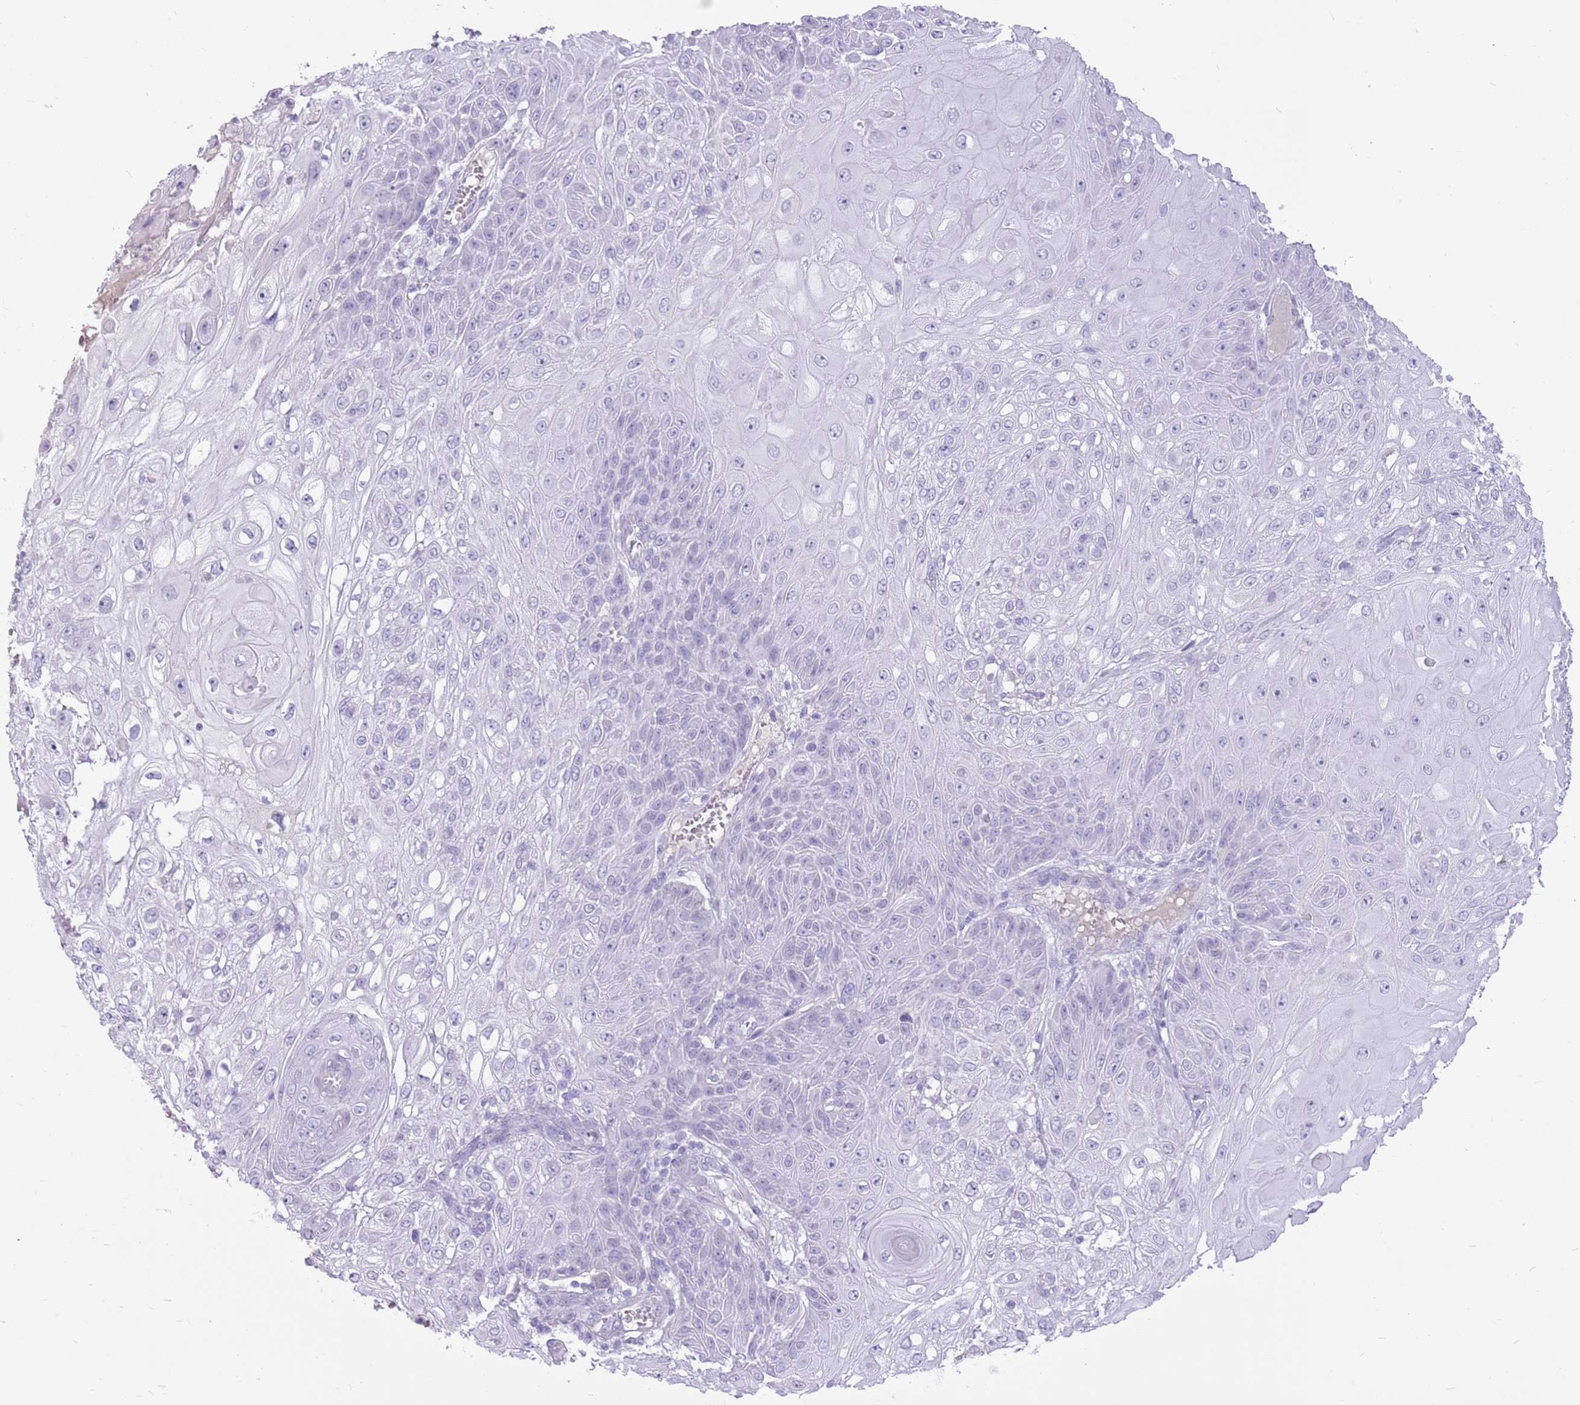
{"staining": {"intensity": "negative", "quantity": "none", "location": "none"}, "tissue": "skin cancer", "cell_type": "Tumor cells", "image_type": "cancer", "snomed": [{"axis": "morphology", "description": "Normal tissue, NOS"}, {"axis": "morphology", "description": "Squamous cell carcinoma, NOS"}, {"axis": "topography", "description": "Skin"}, {"axis": "topography", "description": "Cartilage tissue"}], "caption": "DAB (3,3'-diaminobenzidine) immunohistochemical staining of human skin squamous cell carcinoma shows no significant positivity in tumor cells. (Immunohistochemistry (ihc), brightfield microscopy, high magnification).", "gene": "ZNF425", "patient": {"sex": "female", "age": 79}}